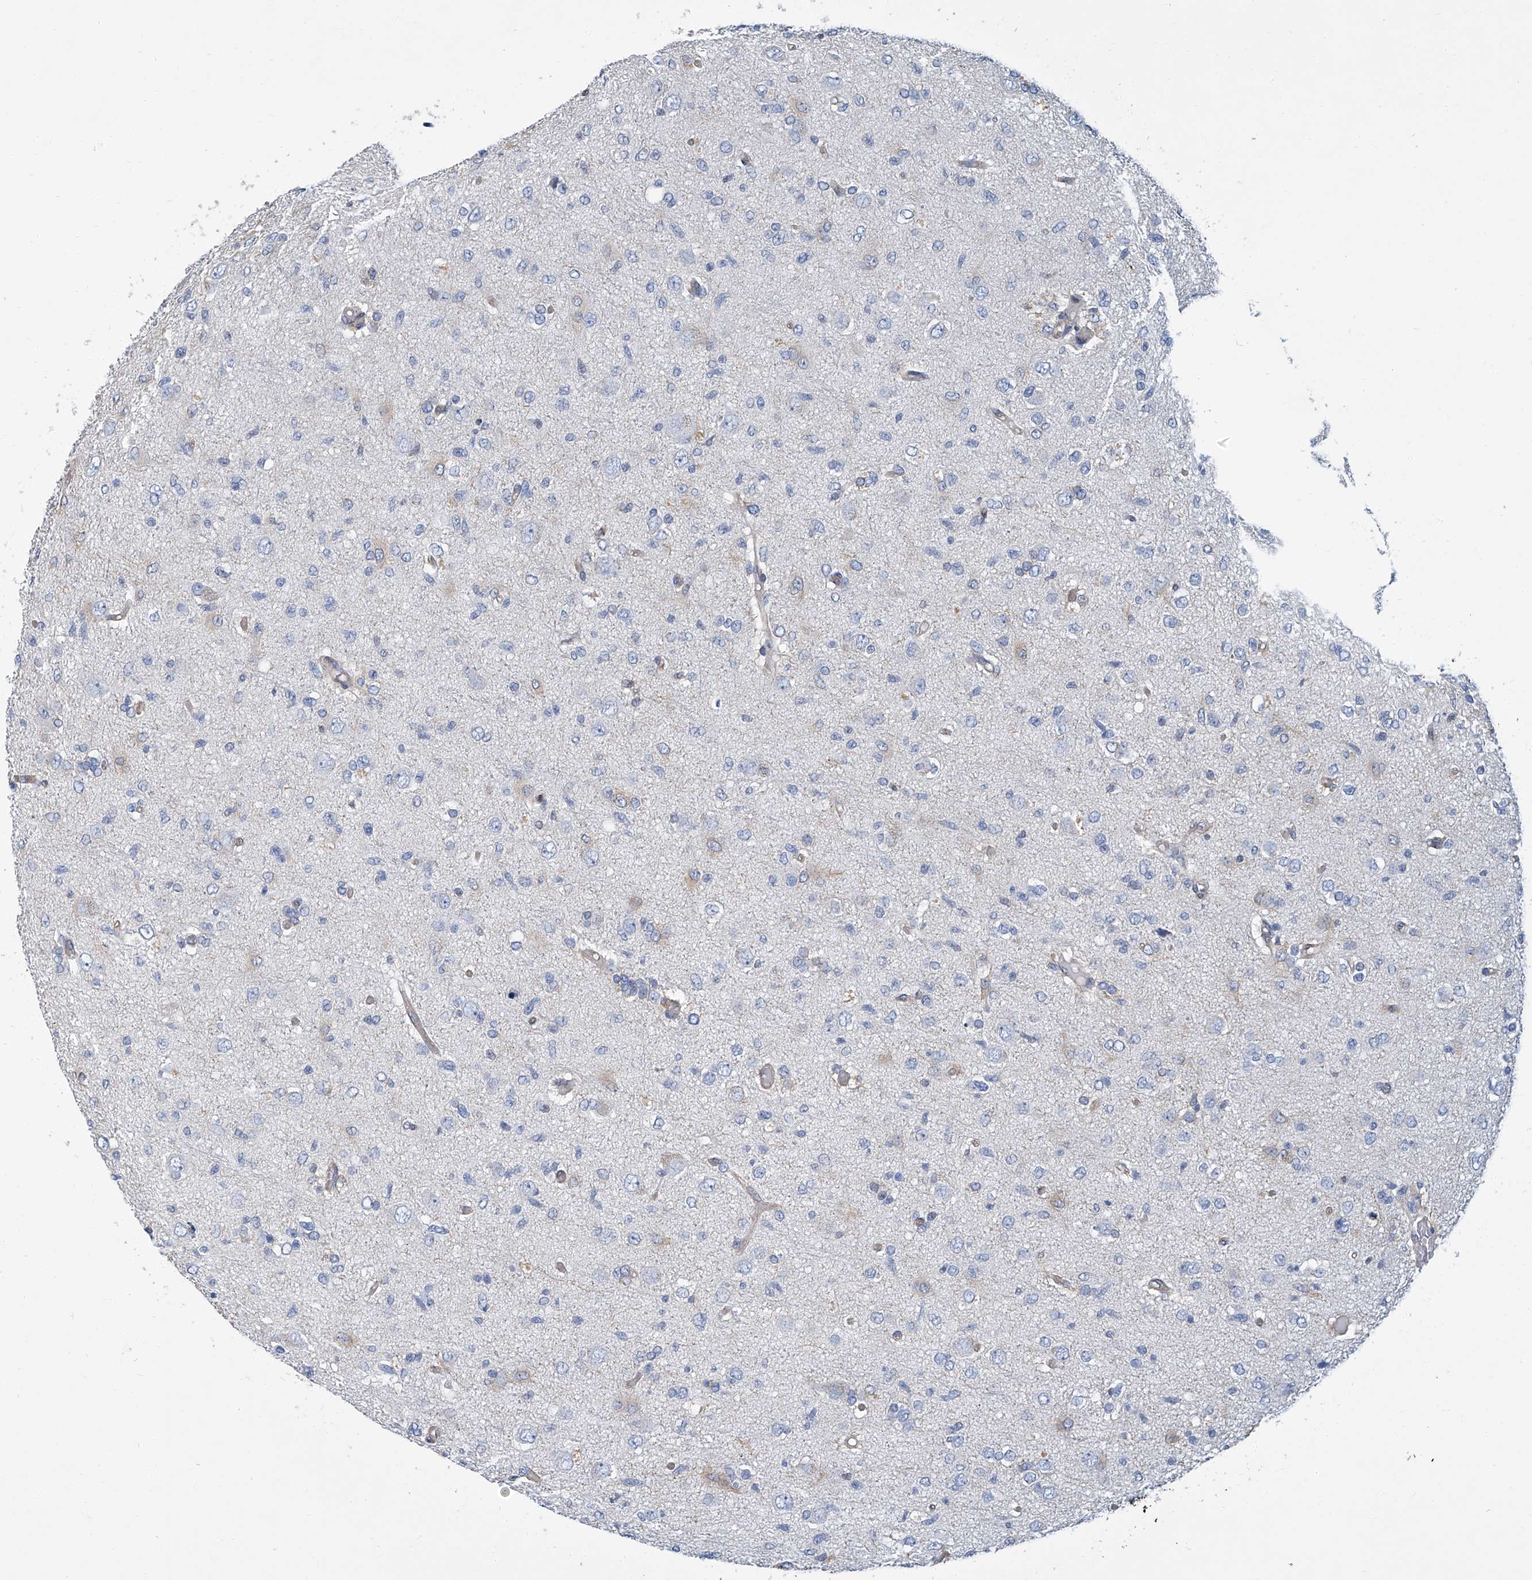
{"staining": {"intensity": "negative", "quantity": "none", "location": "none"}, "tissue": "glioma", "cell_type": "Tumor cells", "image_type": "cancer", "snomed": [{"axis": "morphology", "description": "Glioma, malignant, High grade"}, {"axis": "topography", "description": "Brain"}], "caption": "There is no significant positivity in tumor cells of malignant glioma (high-grade). (DAB (3,3'-diaminobenzidine) immunohistochemistry, high magnification).", "gene": "PSMB10", "patient": {"sex": "female", "age": 59}}